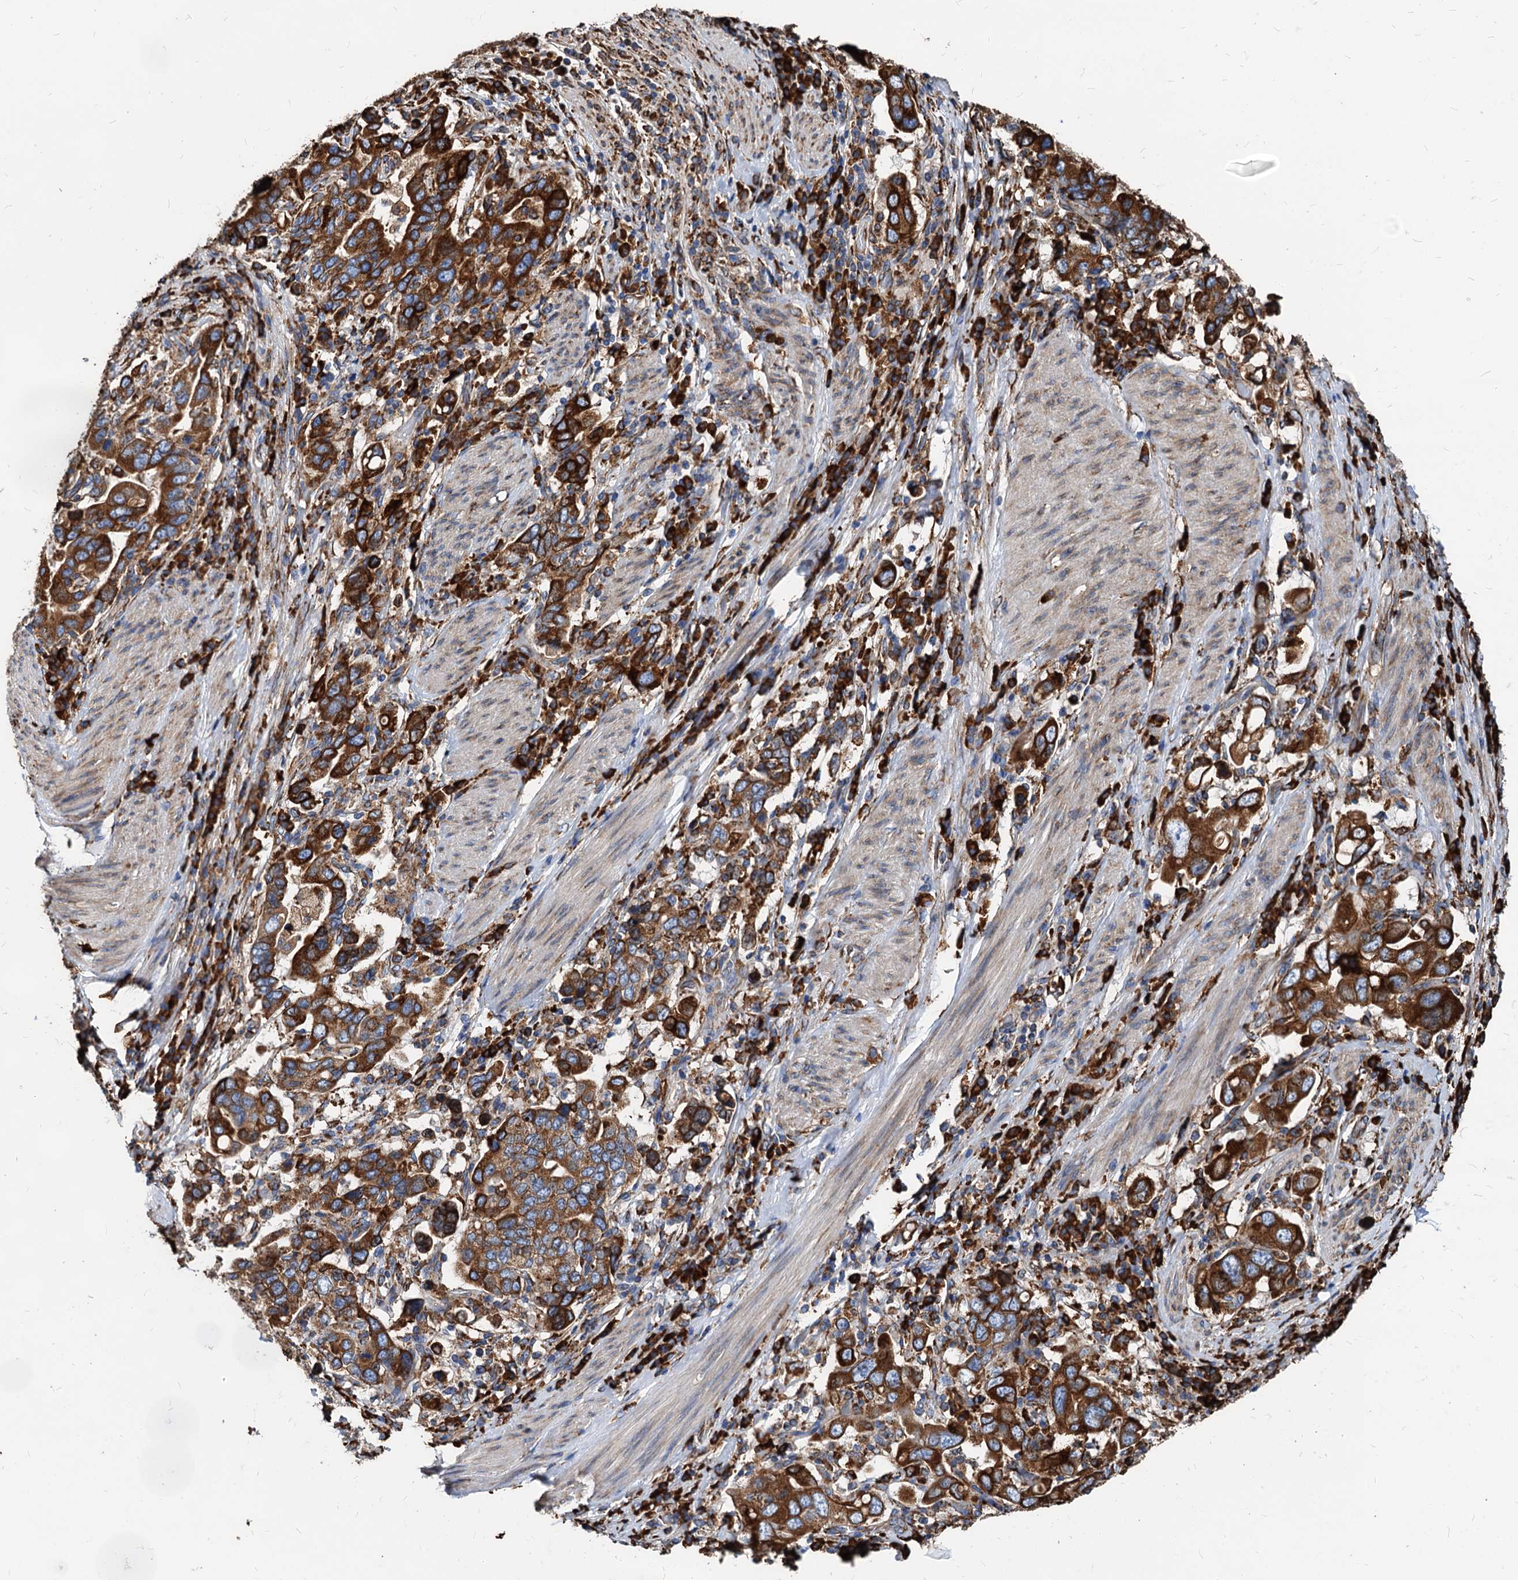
{"staining": {"intensity": "strong", "quantity": ">75%", "location": "cytoplasmic/membranous"}, "tissue": "stomach cancer", "cell_type": "Tumor cells", "image_type": "cancer", "snomed": [{"axis": "morphology", "description": "Adenocarcinoma, NOS"}, {"axis": "topography", "description": "Stomach, upper"}], "caption": "There is high levels of strong cytoplasmic/membranous expression in tumor cells of stomach adenocarcinoma, as demonstrated by immunohistochemical staining (brown color).", "gene": "HSPA5", "patient": {"sex": "male", "age": 62}}